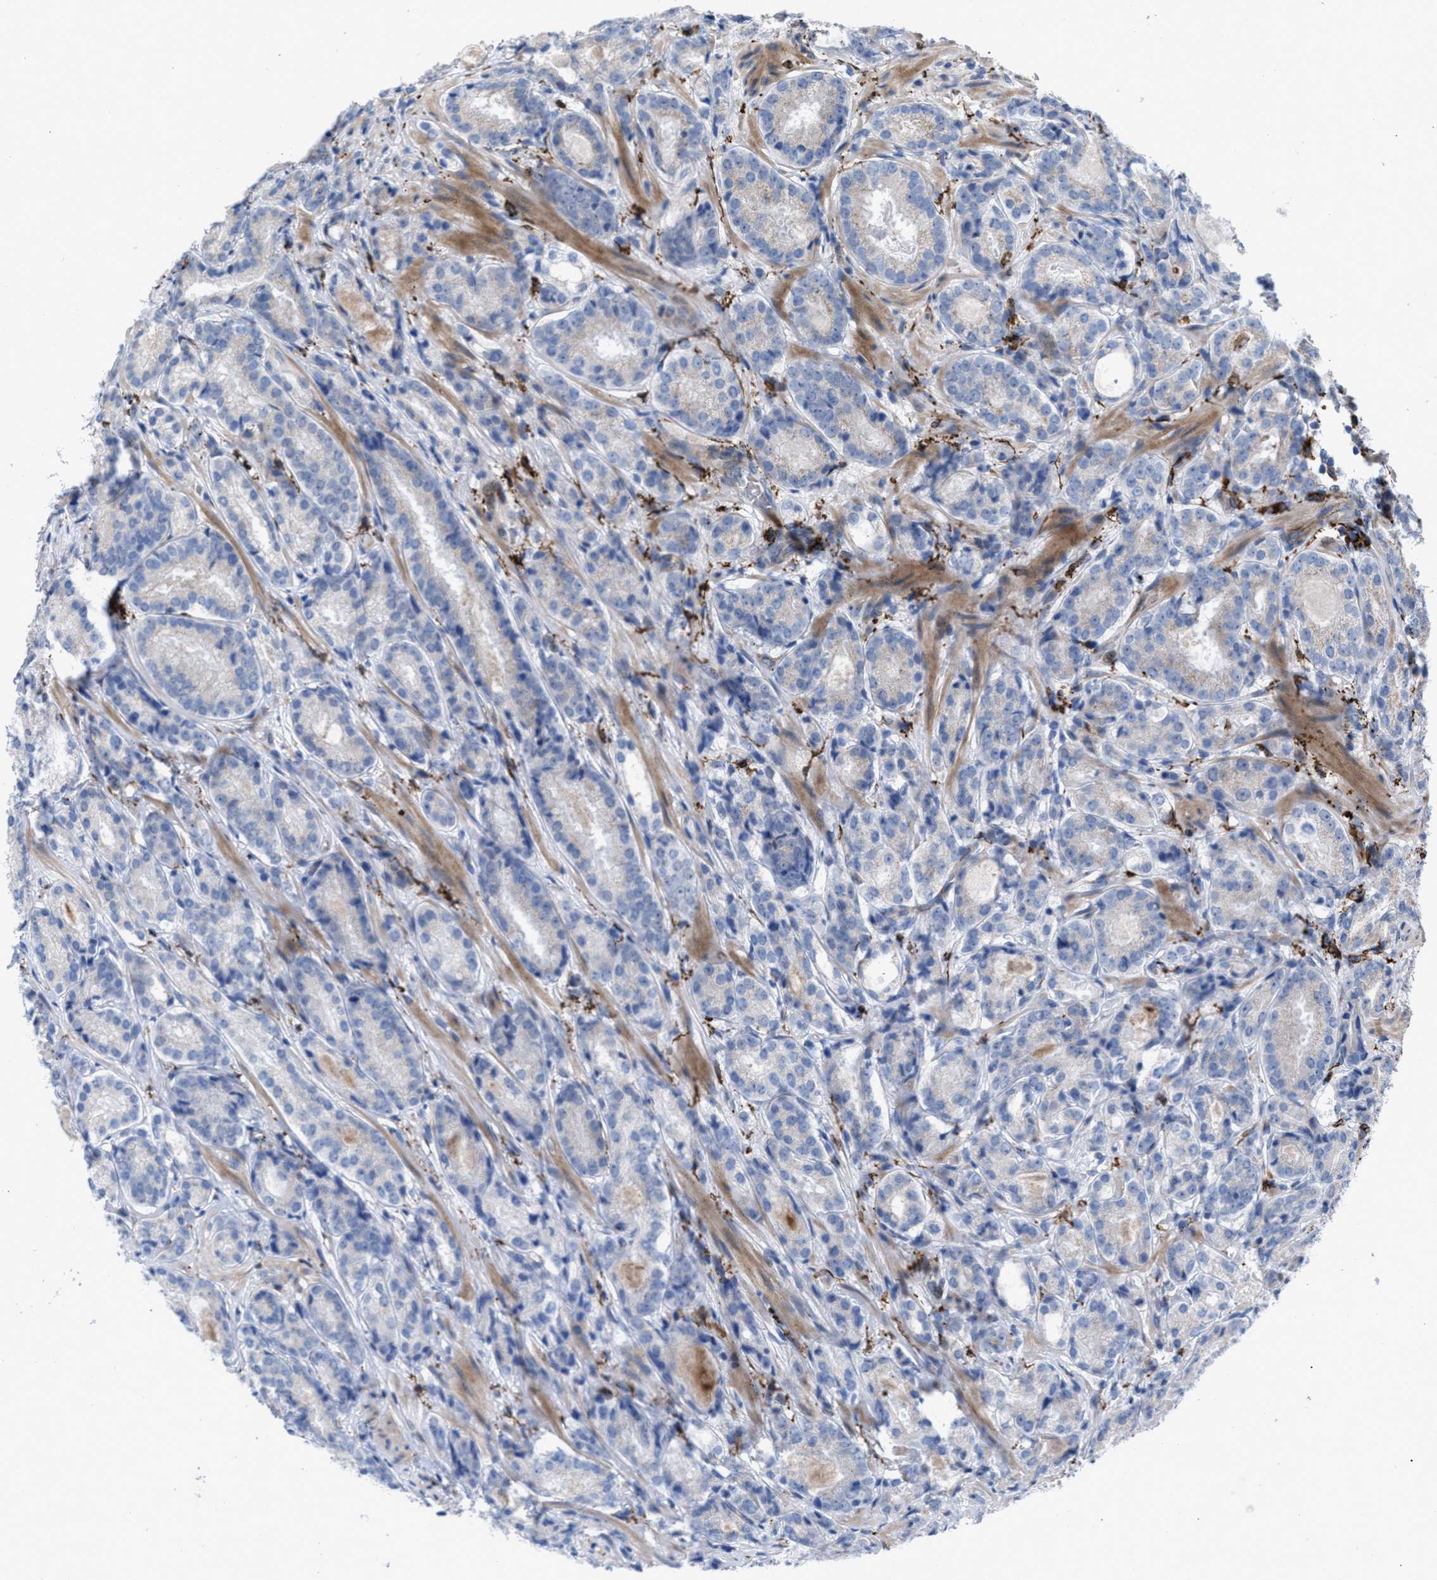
{"staining": {"intensity": "negative", "quantity": "none", "location": "none"}, "tissue": "prostate cancer", "cell_type": "Tumor cells", "image_type": "cancer", "snomed": [{"axis": "morphology", "description": "Adenocarcinoma, Low grade"}, {"axis": "topography", "description": "Prostate"}], "caption": "Tumor cells are negative for protein expression in human prostate adenocarcinoma (low-grade).", "gene": "SLC47A1", "patient": {"sex": "male", "age": 69}}